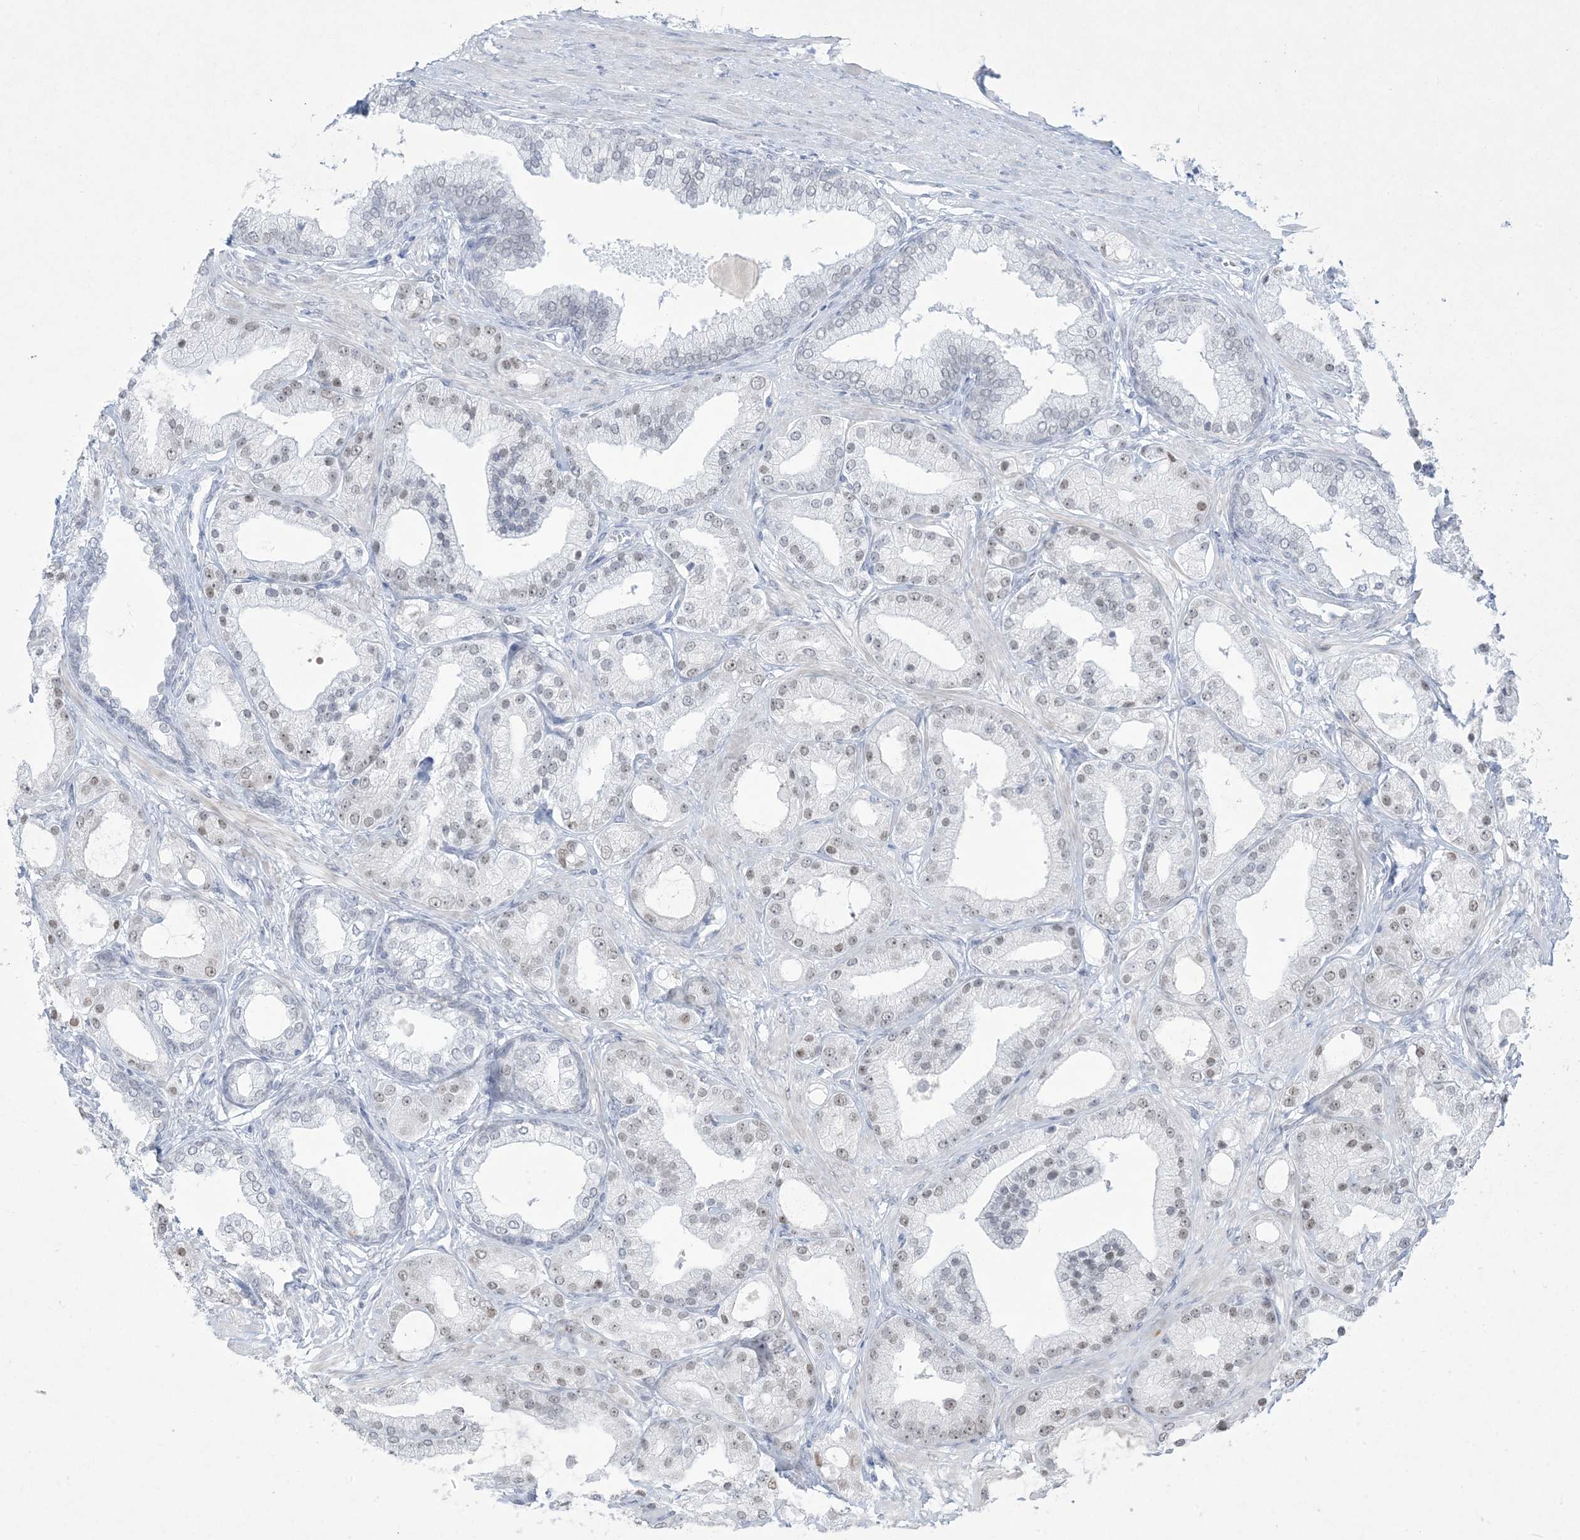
{"staining": {"intensity": "weak", "quantity": "<25%", "location": "nuclear"}, "tissue": "prostate cancer", "cell_type": "Tumor cells", "image_type": "cancer", "snomed": [{"axis": "morphology", "description": "Adenocarcinoma, Low grade"}, {"axis": "topography", "description": "Prostate"}], "caption": "An immunohistochemistry (IHC) histopathology image of adenocarcinoma (low-grade) (prostate) is shown. There is no staining in tumor cells of adenocarcinoma (low-grade) (prostate).", "gene": "HOMEZ", "patient": {"sex": "male", "age": 67}}